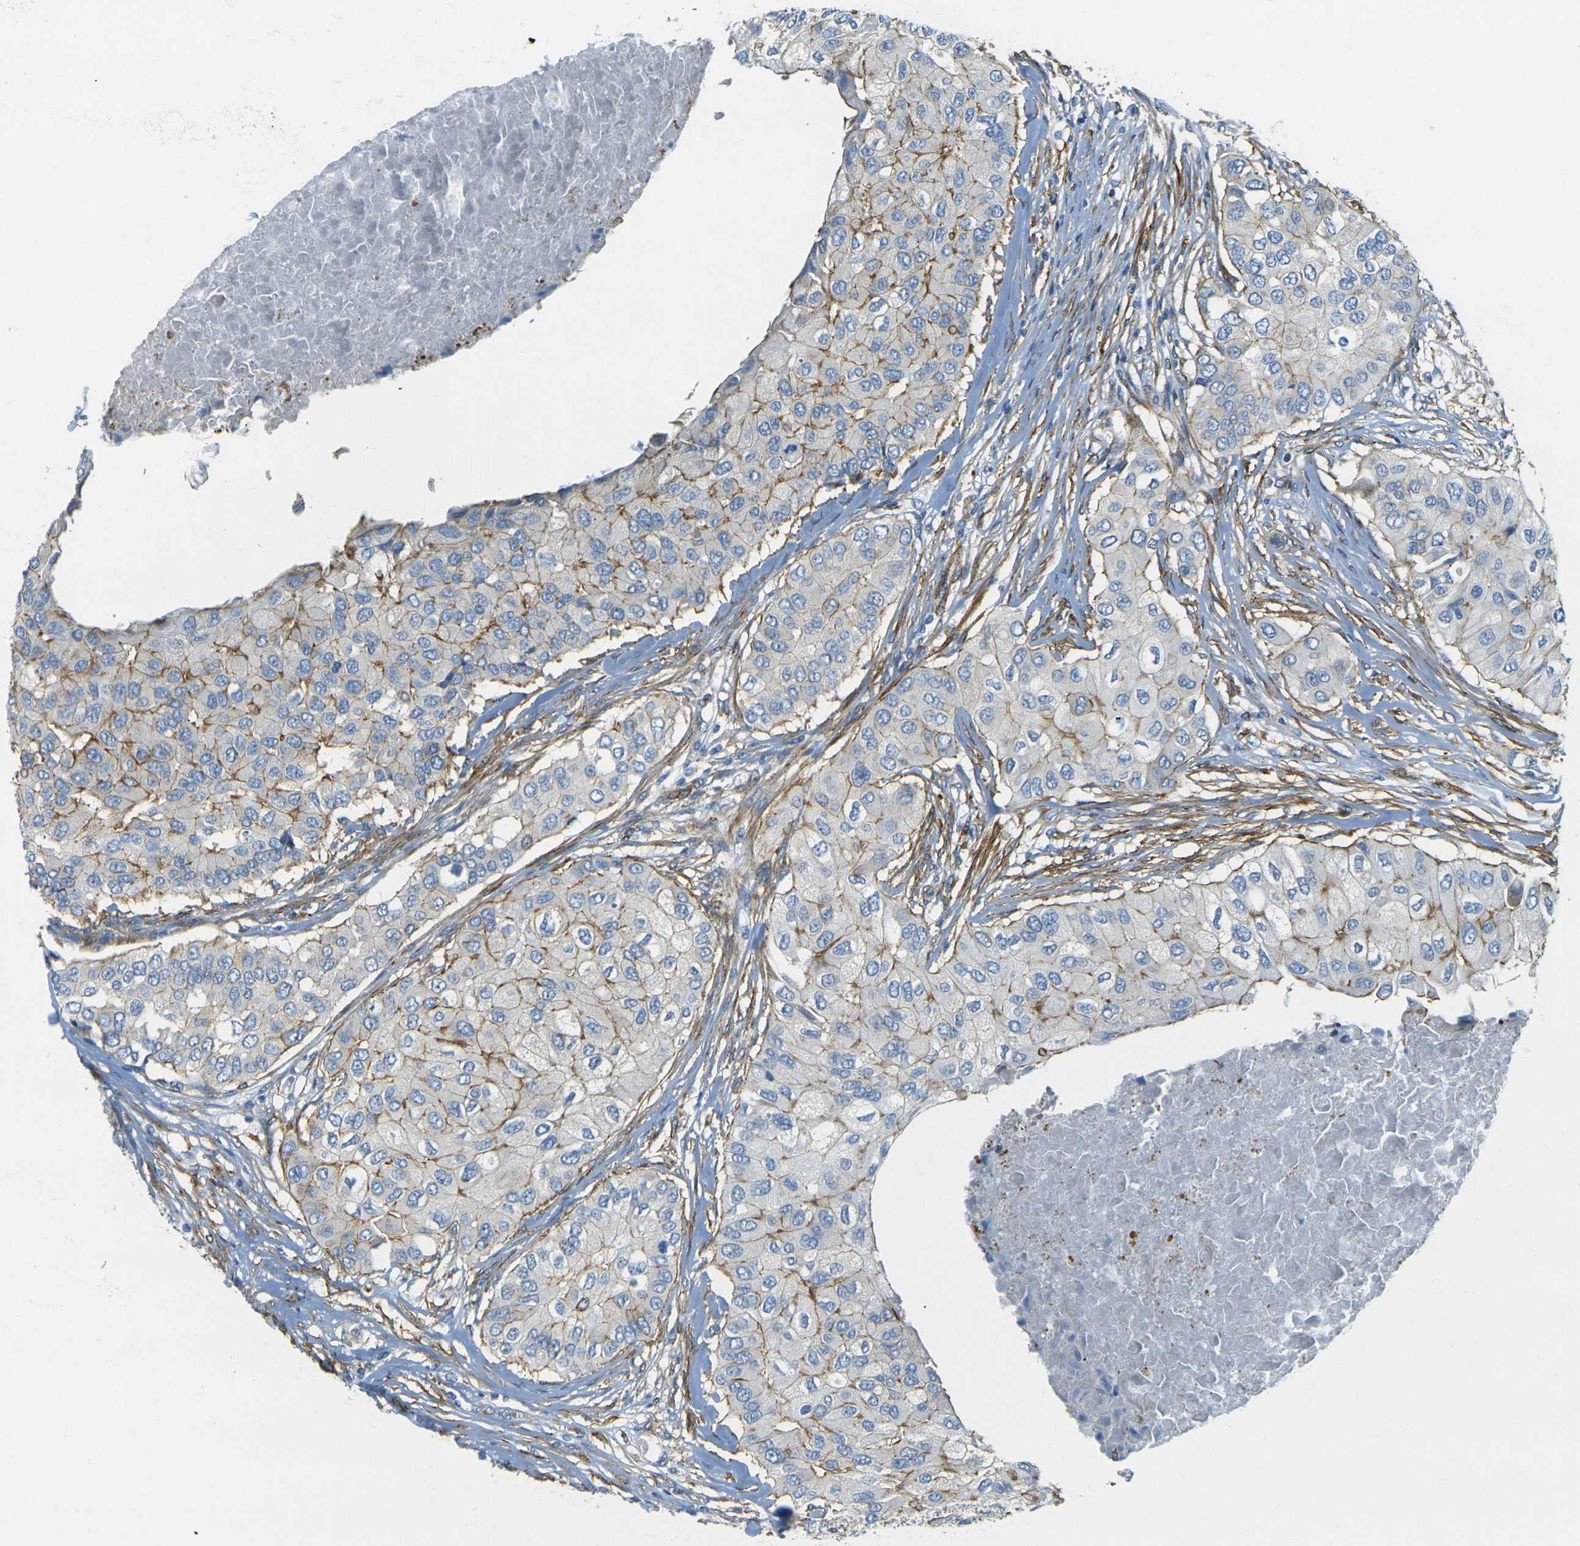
{"staining": {"intensity": "weak", "quantity": "<25%", "location": "cytoplasmic/membranous"}, "tissue": "breast cancer", "cell_type": "Tumor cells", "image_type": "cancer", "snomed": [{"axis": "morphology", "description": "Normal tissue, NOS"}, {"axis": "morphology", "description": "Duct carcinoma"}, {"axis": "topography", "description": "Breast"}], "caption": "Immunohistochemistry (IHC) micrograph of human breast intraductal carcinoma stained for a protein (brown), which demonstrates no staining in tumor cells.", "gene": "EPHA7", "patient": {"sex": "female", "age": 49}}